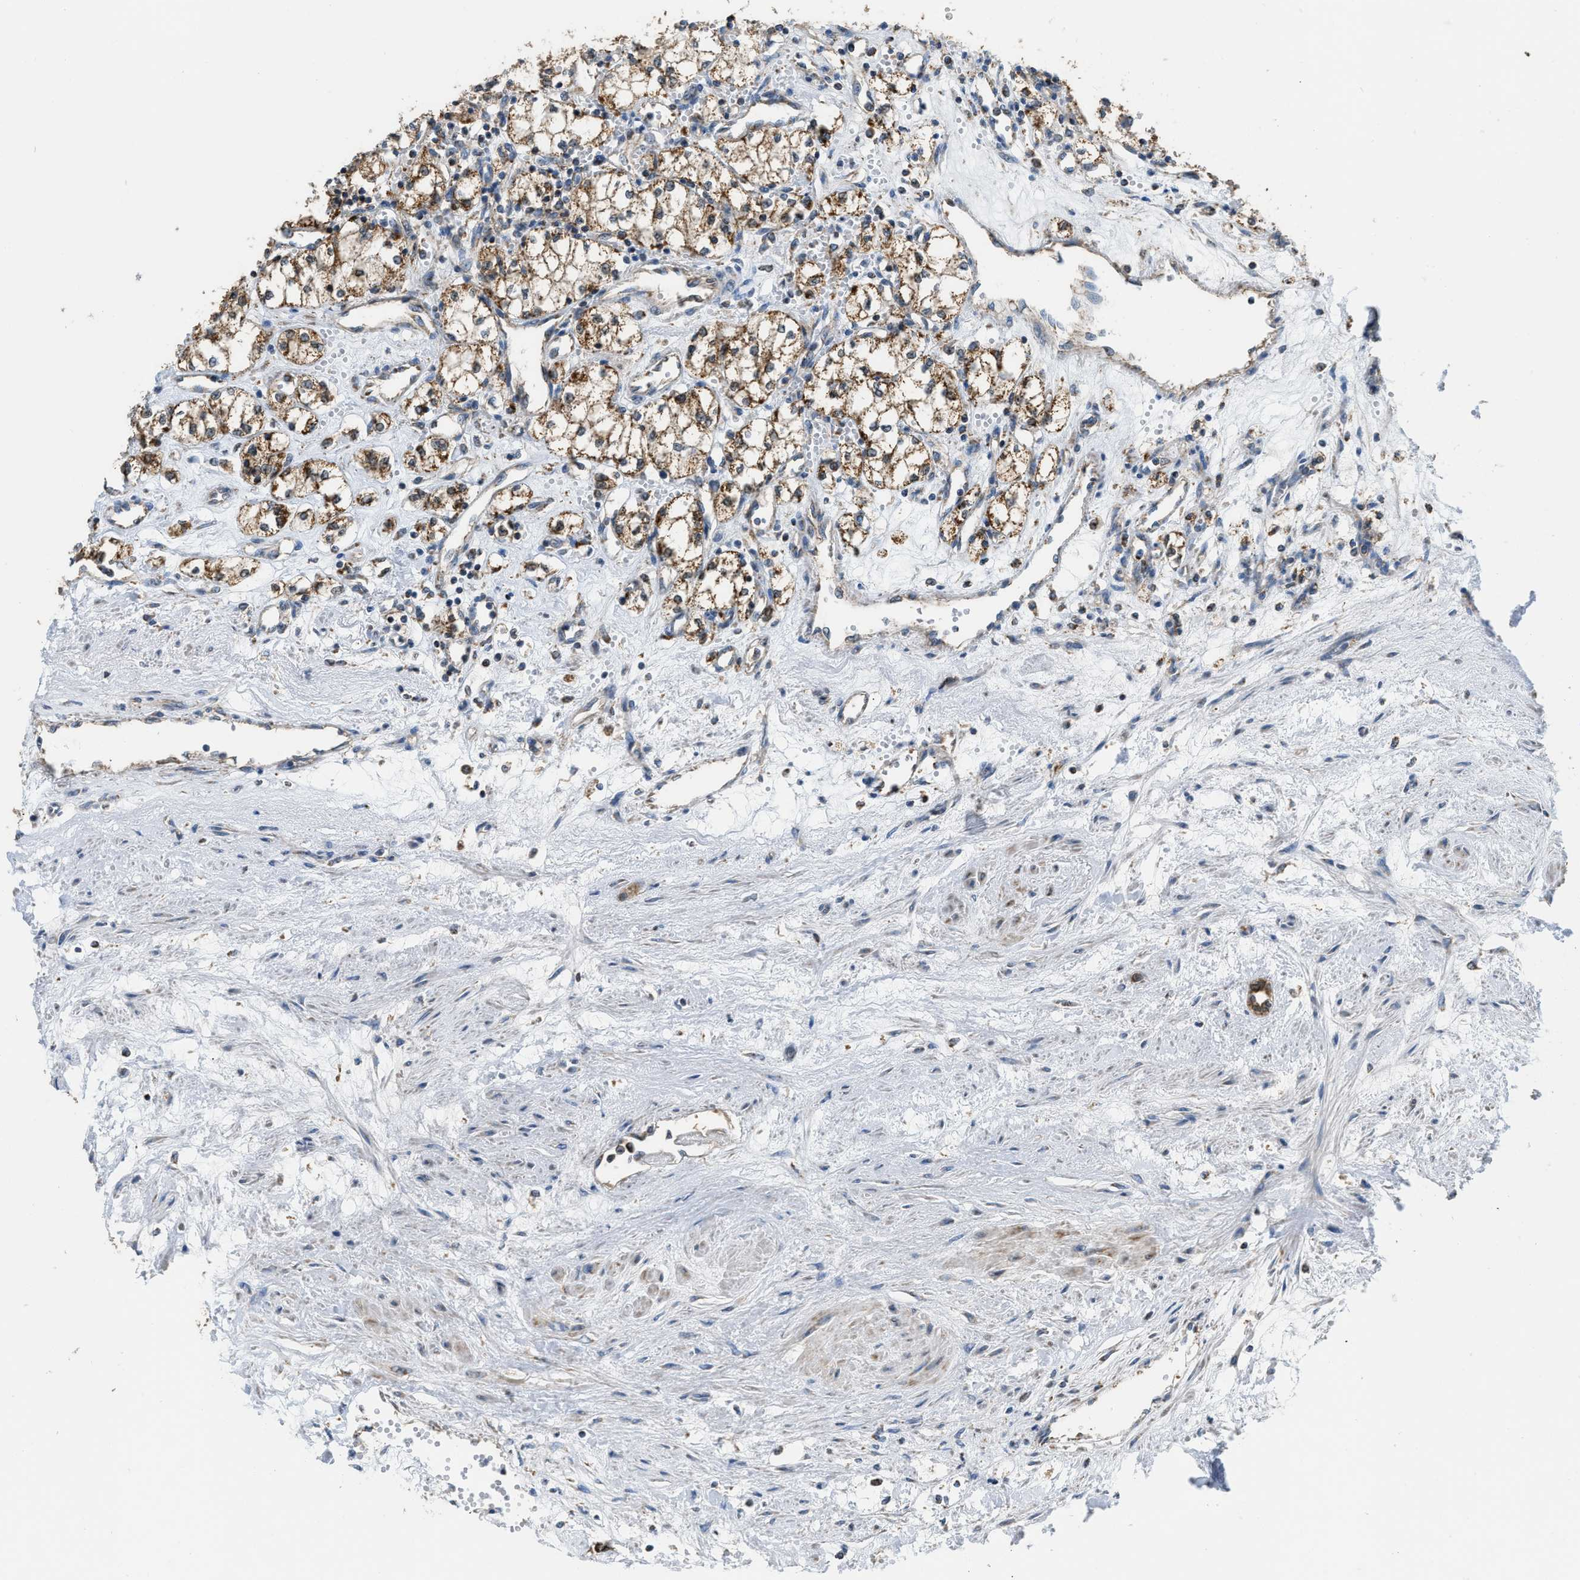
{"staining": {"intensity": "moderate", "quantity": ">75%", "location": "cytoplasmic/membranous"}, "tissue": "renal cancer", "cell_type": "Tumor cells", "image_type": "cancer", "snomed": [{"axis": "morphology", "description": "Adenocarcinoma, NOS"}, {"axis": "topography", "description": "Kidney"}], "caption": "Immunohistochemistry (IHC) image of neoplastic tissue: human renal adenocarcinoma stained using immunohistochemistry demonstrates medium levels of moderate protein expression localized specifically in the cytoplasmic/membranous of tumor cells, appearing as a cytoplasmic/membranous brown color.", "gene": "ETFB", "patient": {"sex": "male", "age": 59}}